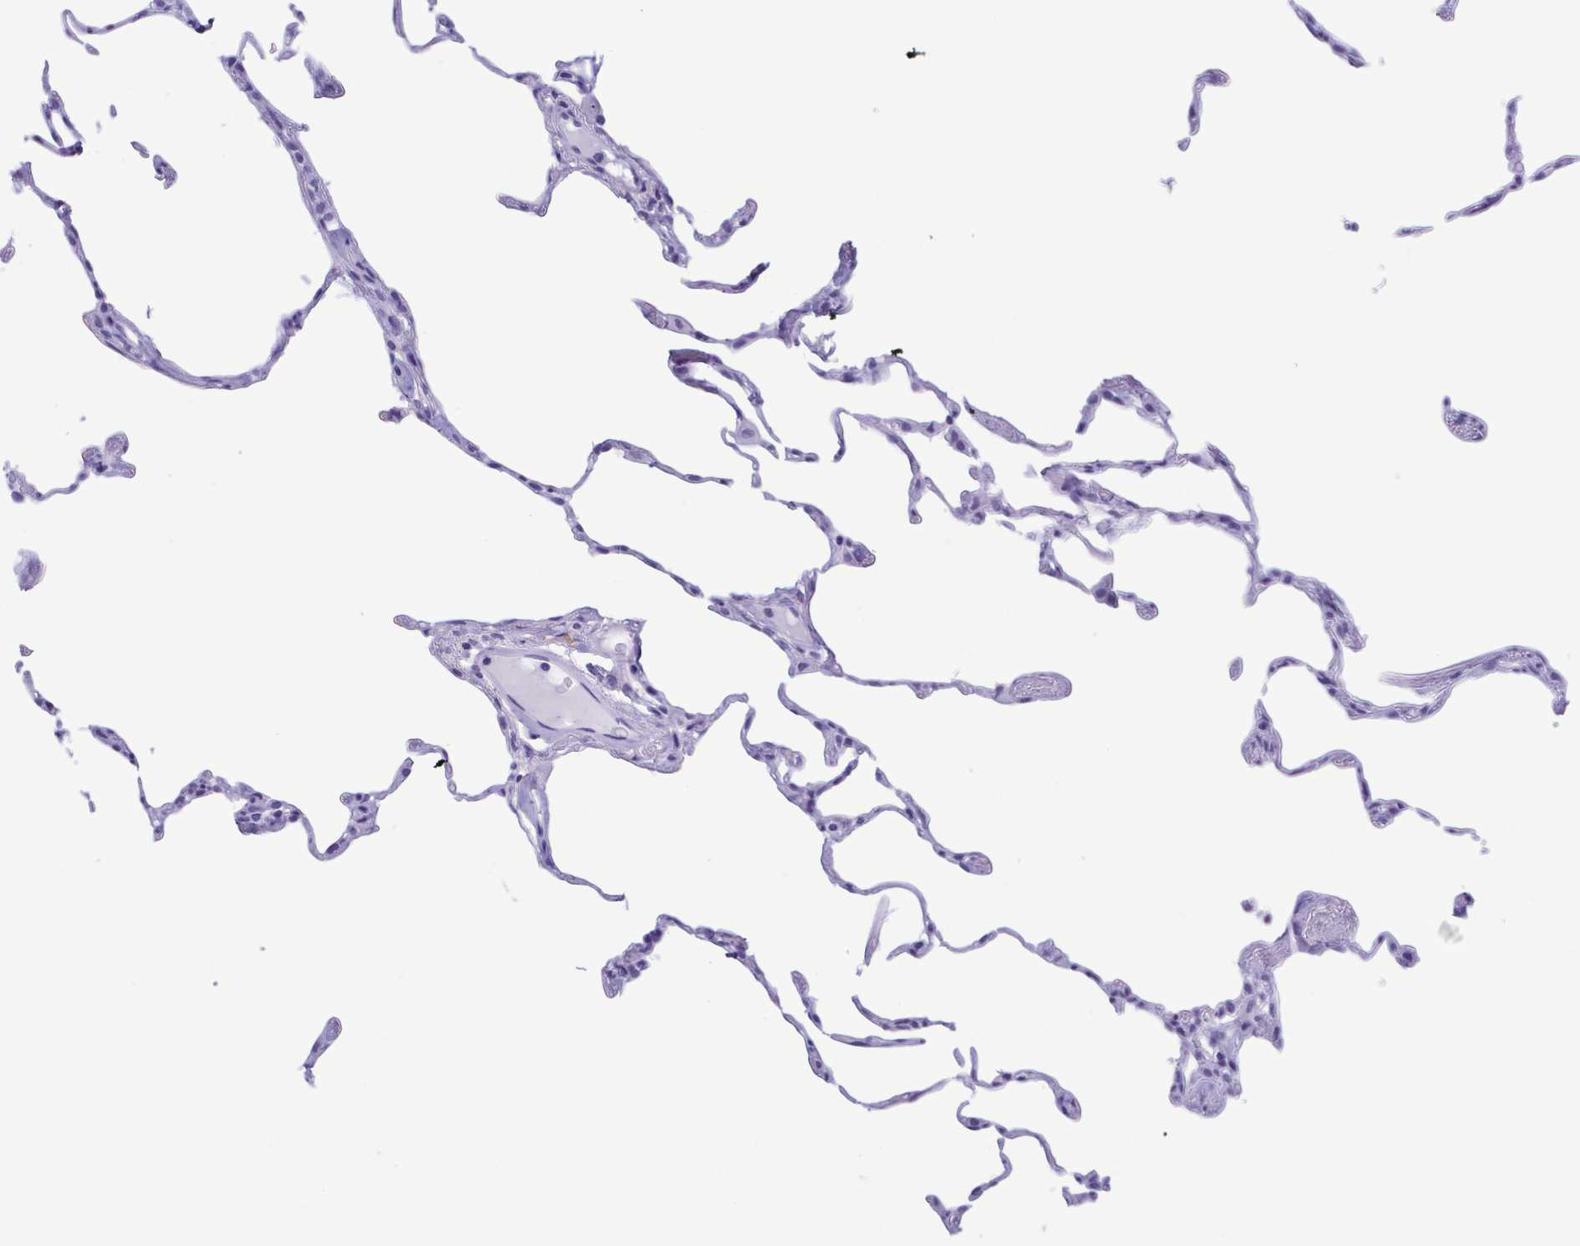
{"staining": {"intensity": "negative", "quantity": "none", "location": "none"}, "tissue": "lung", "cell_type": "Alveolar cells", "image_type": "normal", "snomed": [{"axis": "morphology", "description": "Normal tissue, NOS"}, {"axis": "topography", "description": "Lung"}], "caption": "Lung stained for a protein using immunohistochemistry reveals no staining alveolar cells.", "gene": "TSPY10", "patient": {"sex": "female", "age": 57}}